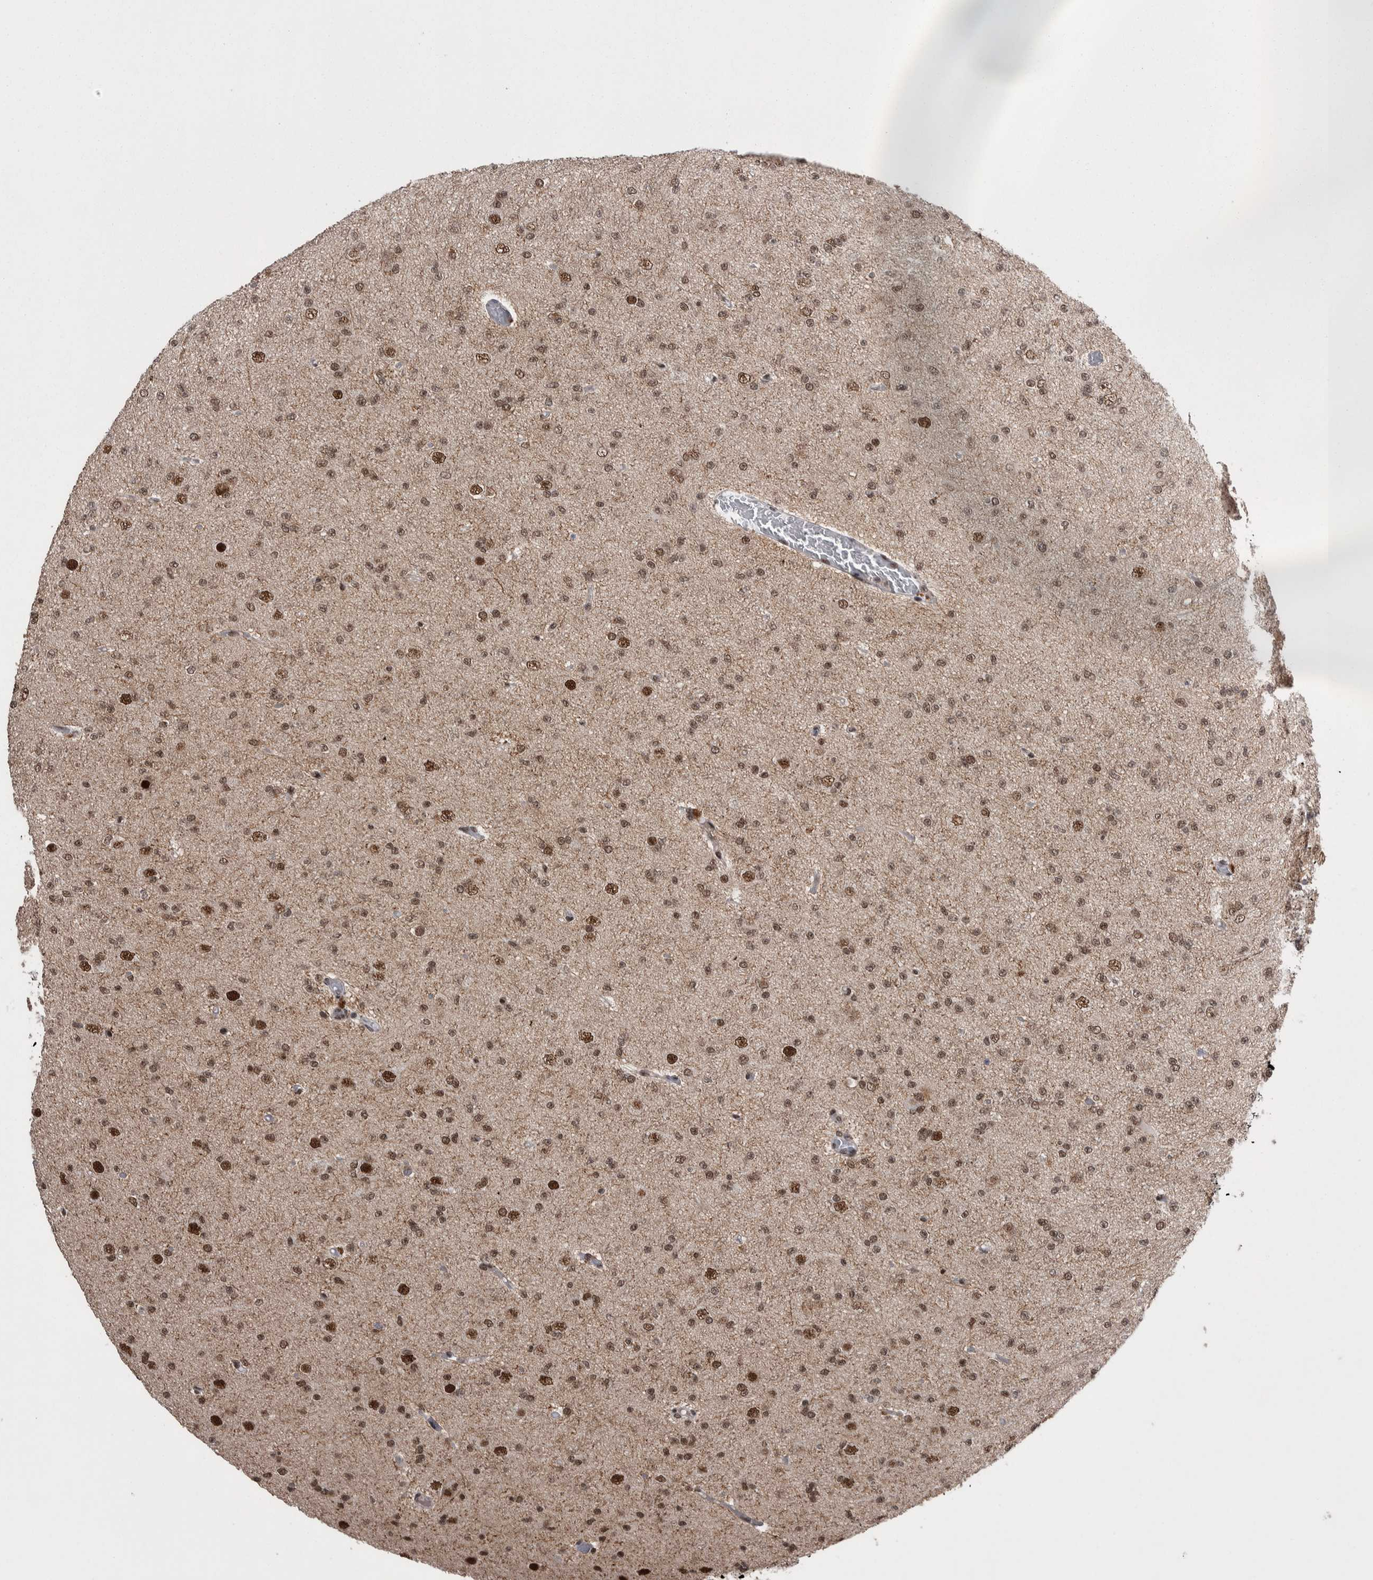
{"staining": {"intensity": "moderate", "quantity": ">75%", "location": "nuclear"}, "tissue": "glioma", "cell_type": "Tumor cells", "image_type": "cancer", "snomed": [{"axis": "morphology", "description": "Glioma, malignant, Low grade"}, {"axis": "topography", "description": "Brain"}], "caption": "Human glioma stained with a protein marker shows moderate staining in tumor cells.", "gene": "DMTF1", "patient": {"sex": "female", "age": 22}}